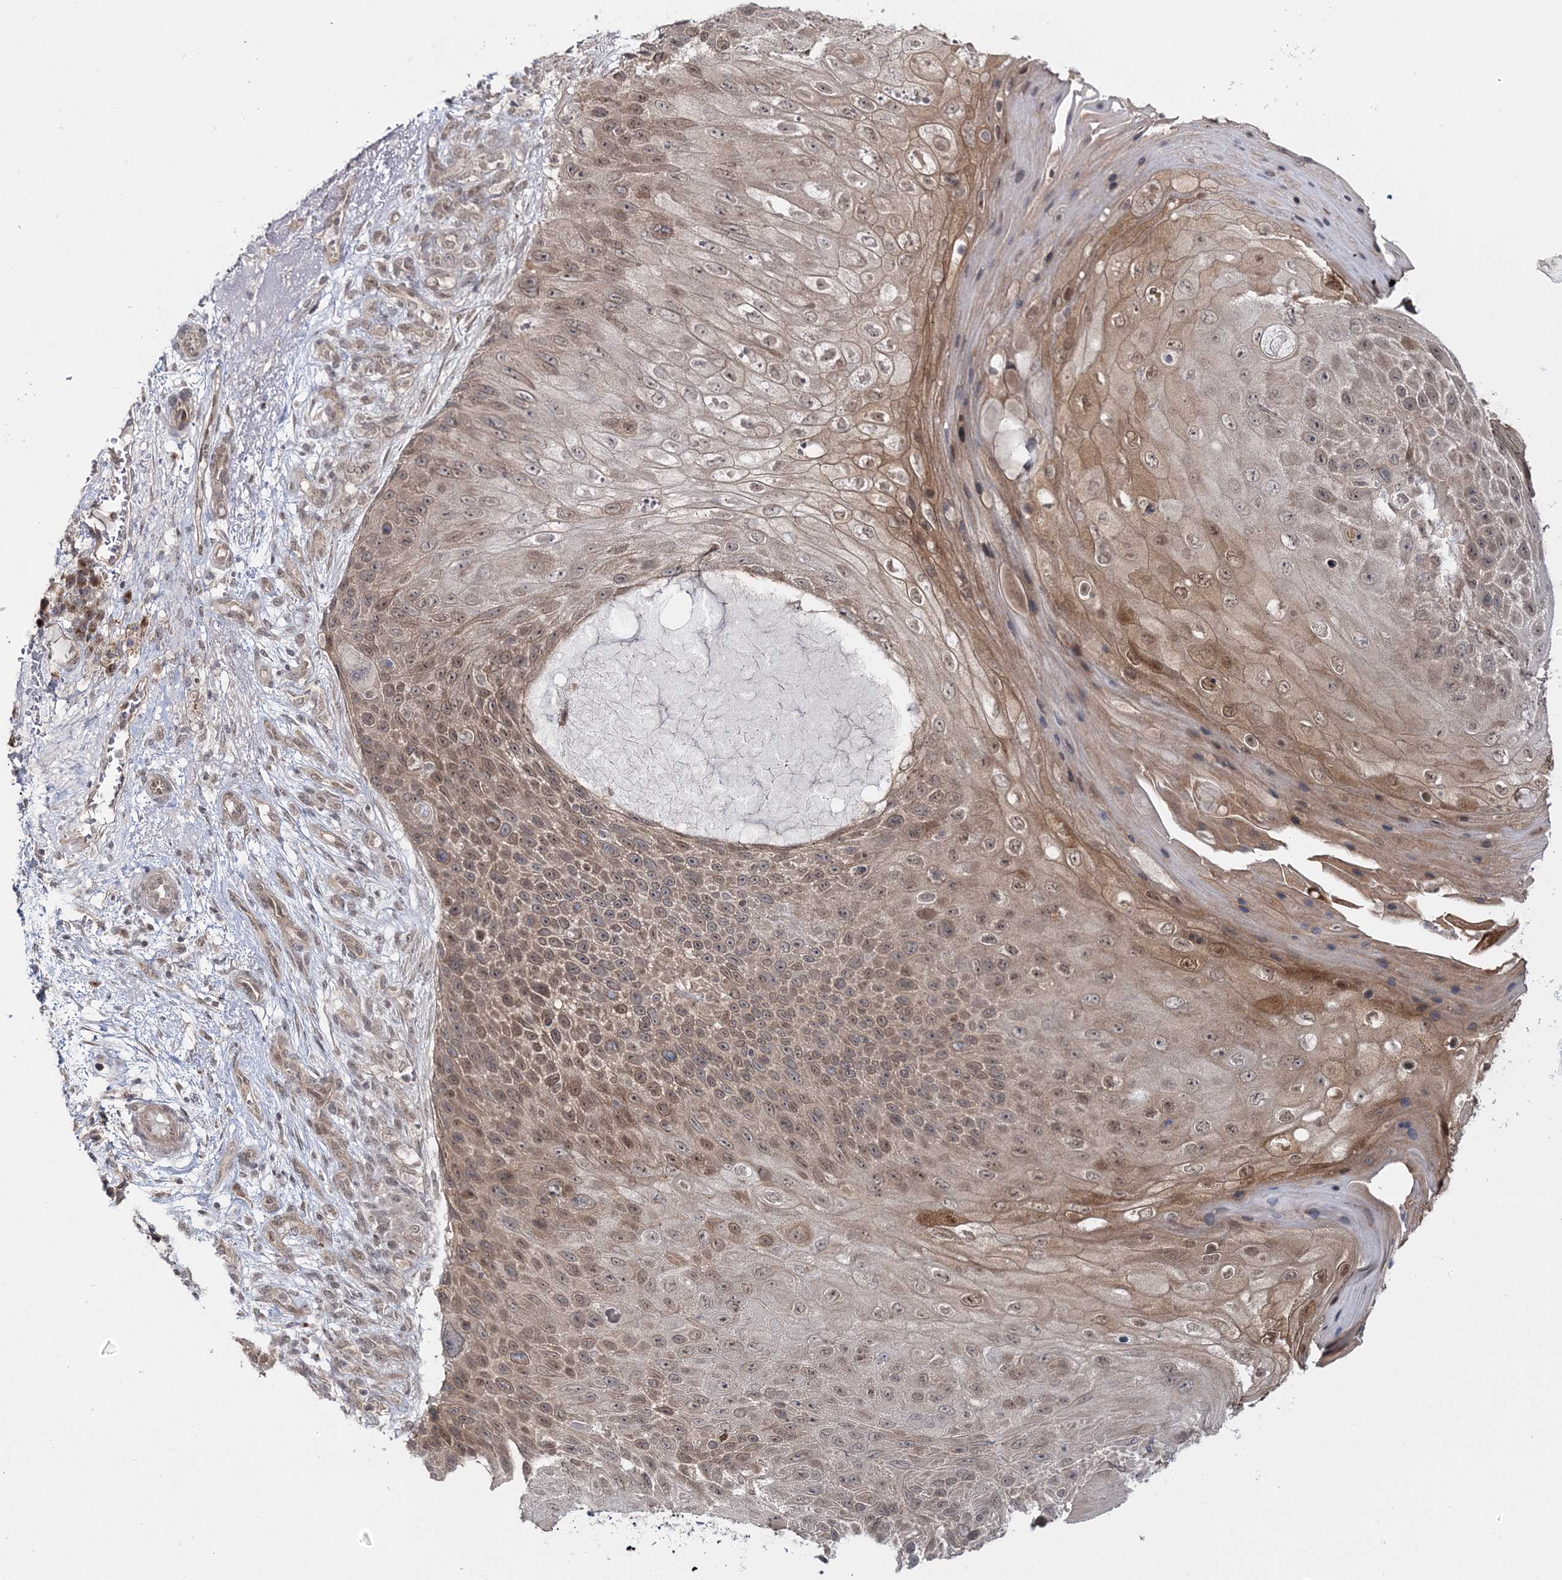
{"staining": {"intensity": "weak", "quantity": ">75%", "location": "cytoplasmic/membranous,nuclear"}, "tissue": "skin cancer", "cell_type": "Tumor cells", "image_type": "cancer", "snomed": [{"axis": "morphology", "description": "Squamous cell carcinoma, NOS"}, {"axis": "topography", "description": "Skin"}], "caption": "Weak cytoplasmic/membranous and nuclear staining for a protein is appreciated in about >75% of tumor cells of skin squamous cell carcinoma using immunohistochemistry (IHC).", "gene": "ZFAND6", "patient": {"sex": "female", "age": 88}}